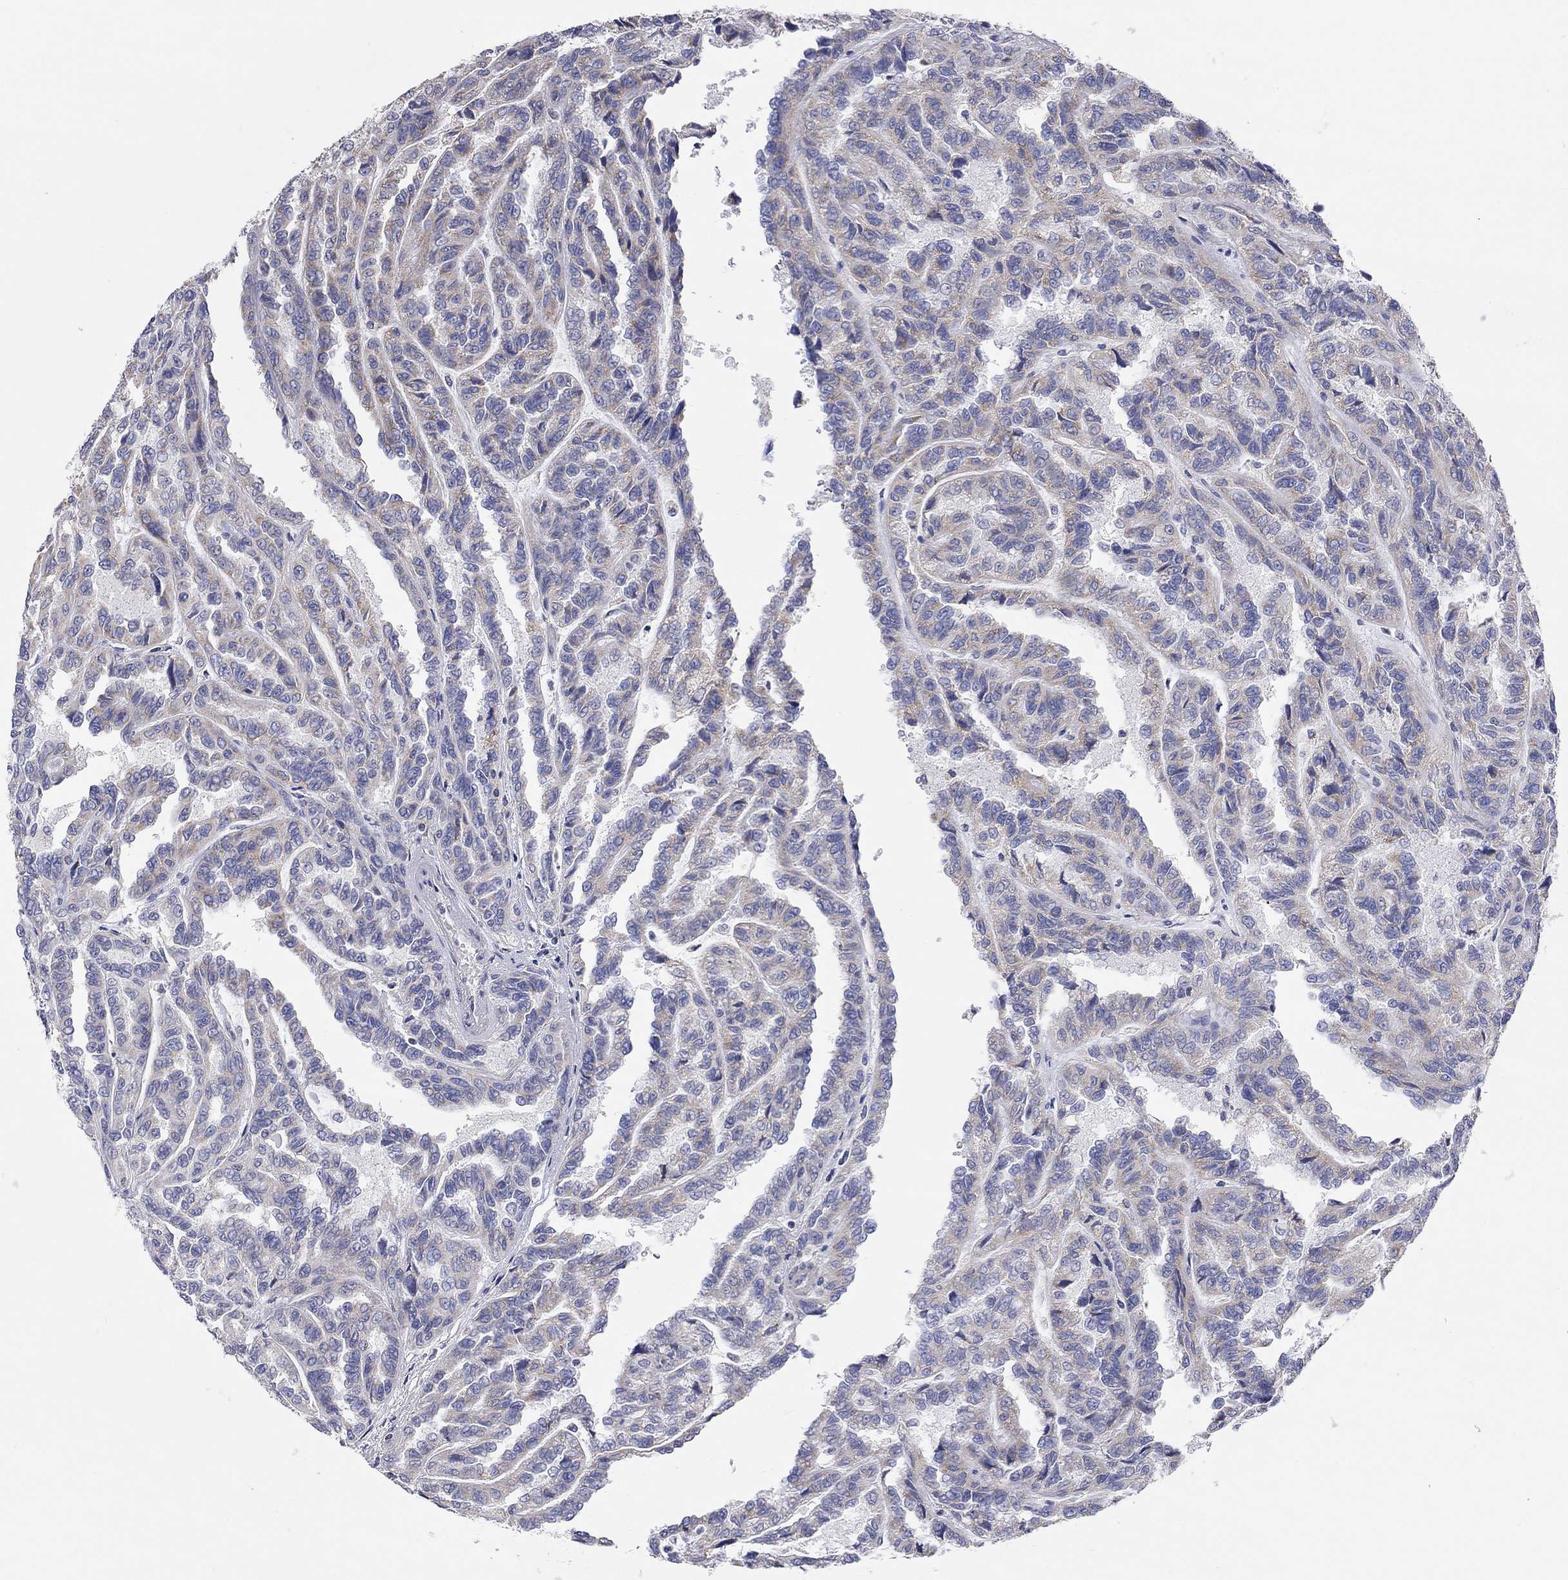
{"staining": {"intensity": "weak", "quantity": "<25%", "location": "cytoplasmic/membranous"}, "tissue": "renal cancer", "cell_type": "Tumor cells", "image_type": "cancer", "snomed": [{"axis": "morphology", "description": "Adenocarcinoma, NOS"}, {"axis": "topography", "description": "Kidney"}], "caption": "An immunohistochemistry histopathology image of adenocarcinoma (renal) is shown. There is no staining in tumor cells of adenocarcinoma (renal).", "gene": "RCAN1", "patient": {"sex": "male", "age": 79}}